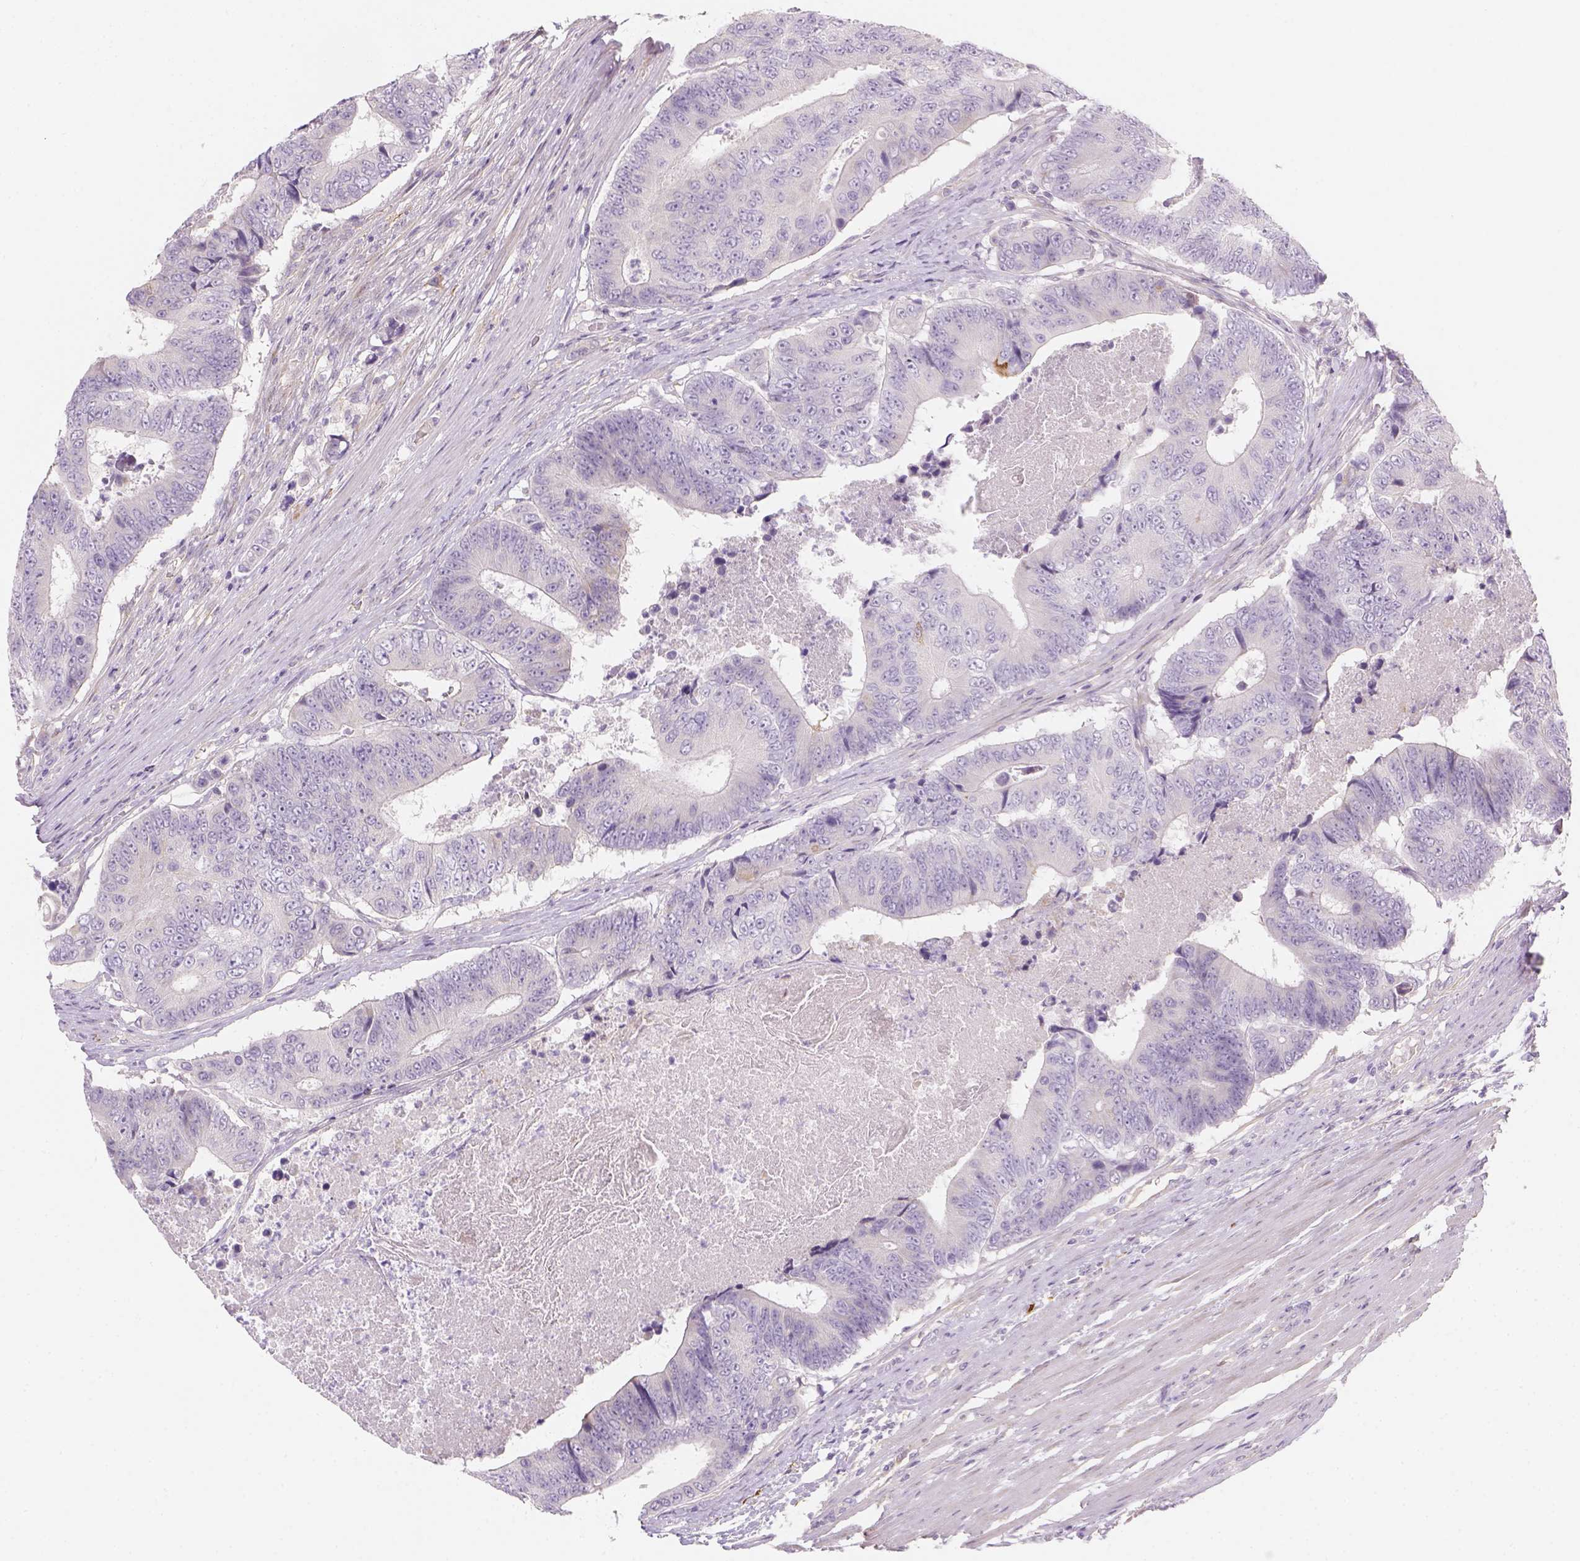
{"staining": {"intensity": "negative", "quantity": "none", "location": "none"}, "tissue": "colorectal cancer", "cell_type": "Tumor cells", "image_type": "cancer", "snomed": [{"axis": "morphology", "description": "Adenocarcinoma, NOS"}, {"axis": "topography", "description": "Colon"}], "caption": "This is an immunohistochemistry (IHC) histopathology image of colorectal cancer. There is no positivity in tumor cells.", "gene": "CACNB1", "patient": {"sex": "female", "age": 48}}